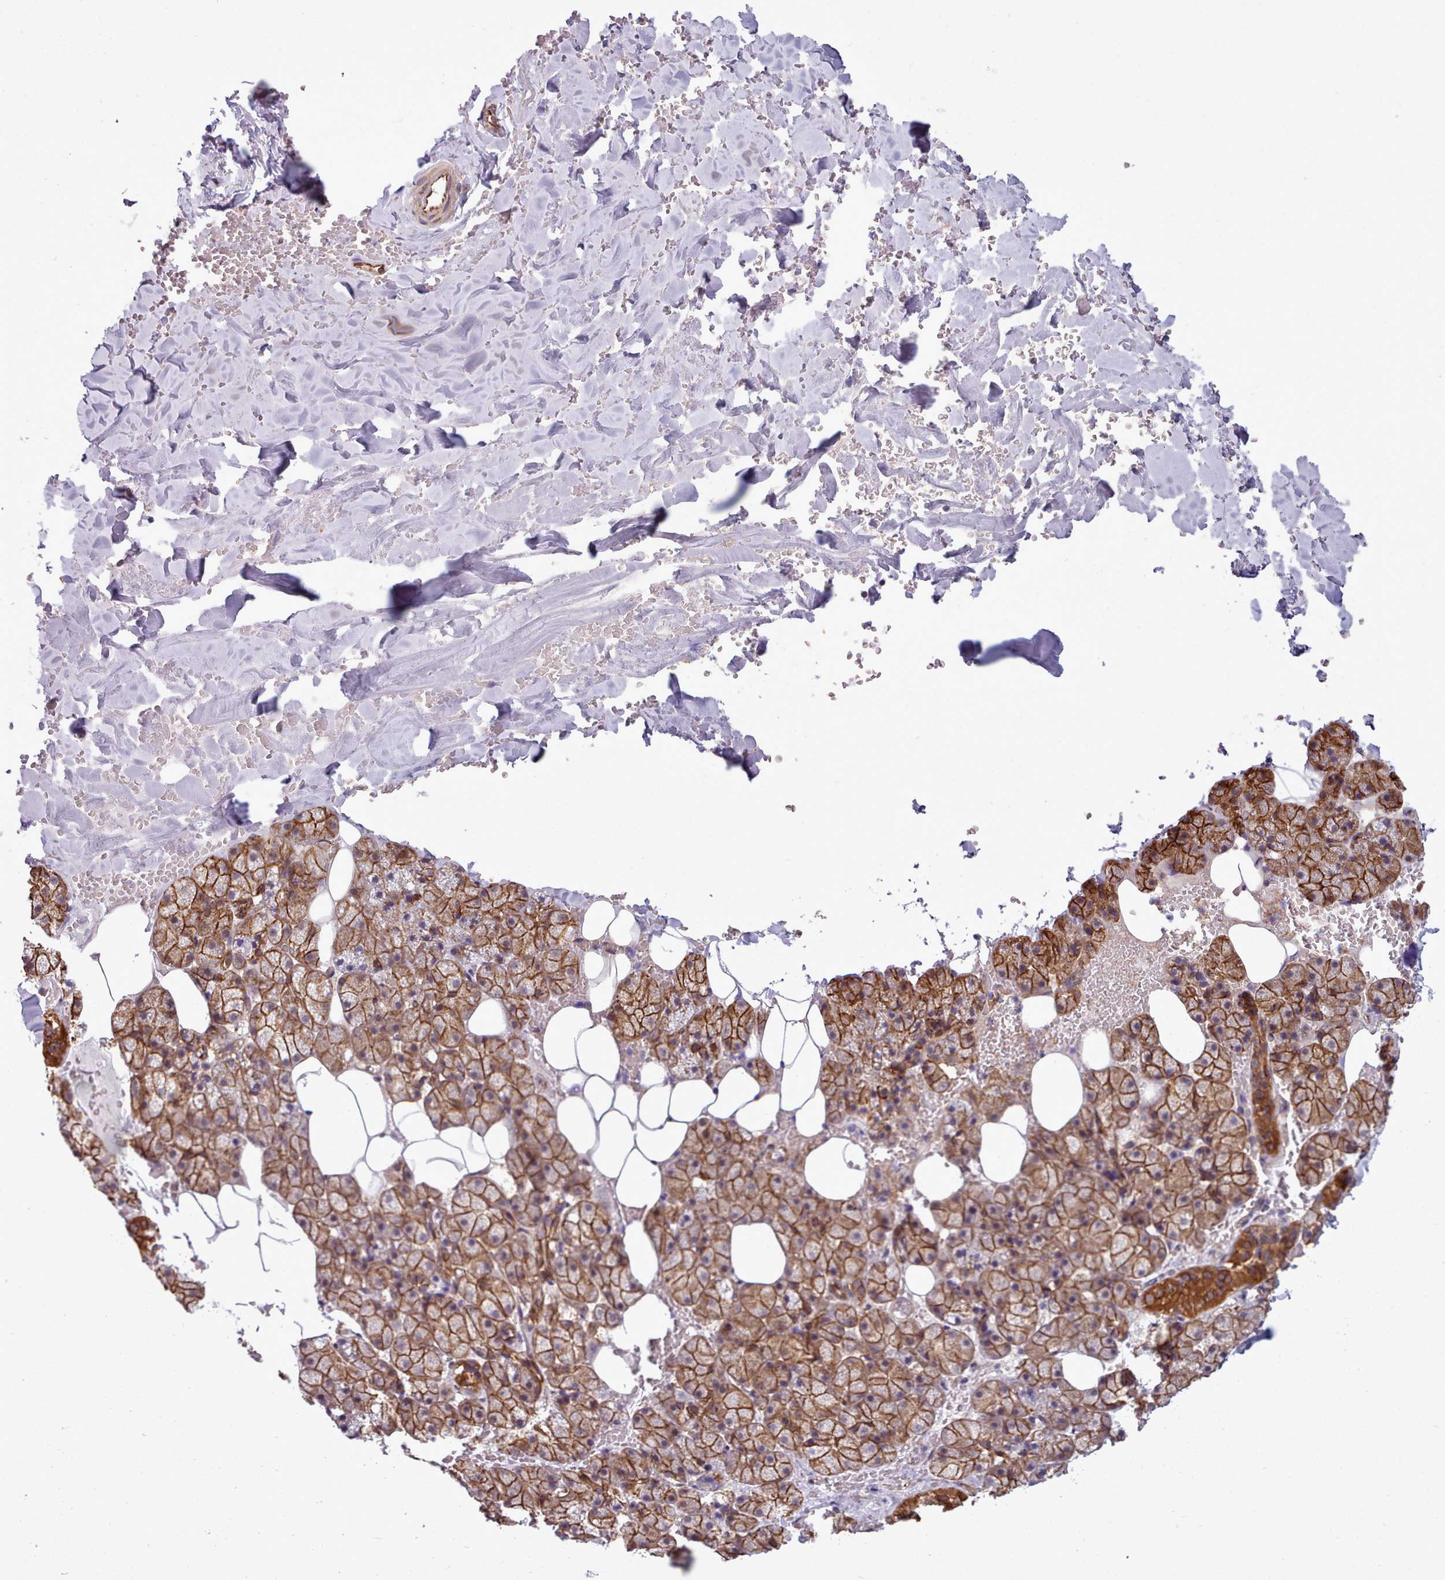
{"staining": {"intensity": "weak", "quantity": ">75%", "location": "cytoplasmic/membranous"}, "tissue": "adipose tissue", "cell_type": "Adipocytes", "image_type": "normal", "snomed": [{"axis": "morphology", "description": "Normal tissue, NOS"}, {"axis": "topography", "description": "Salivary gland"}, {"axis": "topography", "description": "Peripheral nerve tissue"}], "caption": "Immunohistochemical staining of unremarkable adipose tissue demonstrates >75% levels of weak cytoplasmic/membranous protein positivity in about >75% of adipocytes. (Stains: DAB in brown, nuclei in blue, Microscopy: brightfield microscopy at high magnification).", "gene": "MRPL46", "patient": {"sex": "male", "age": 38}}